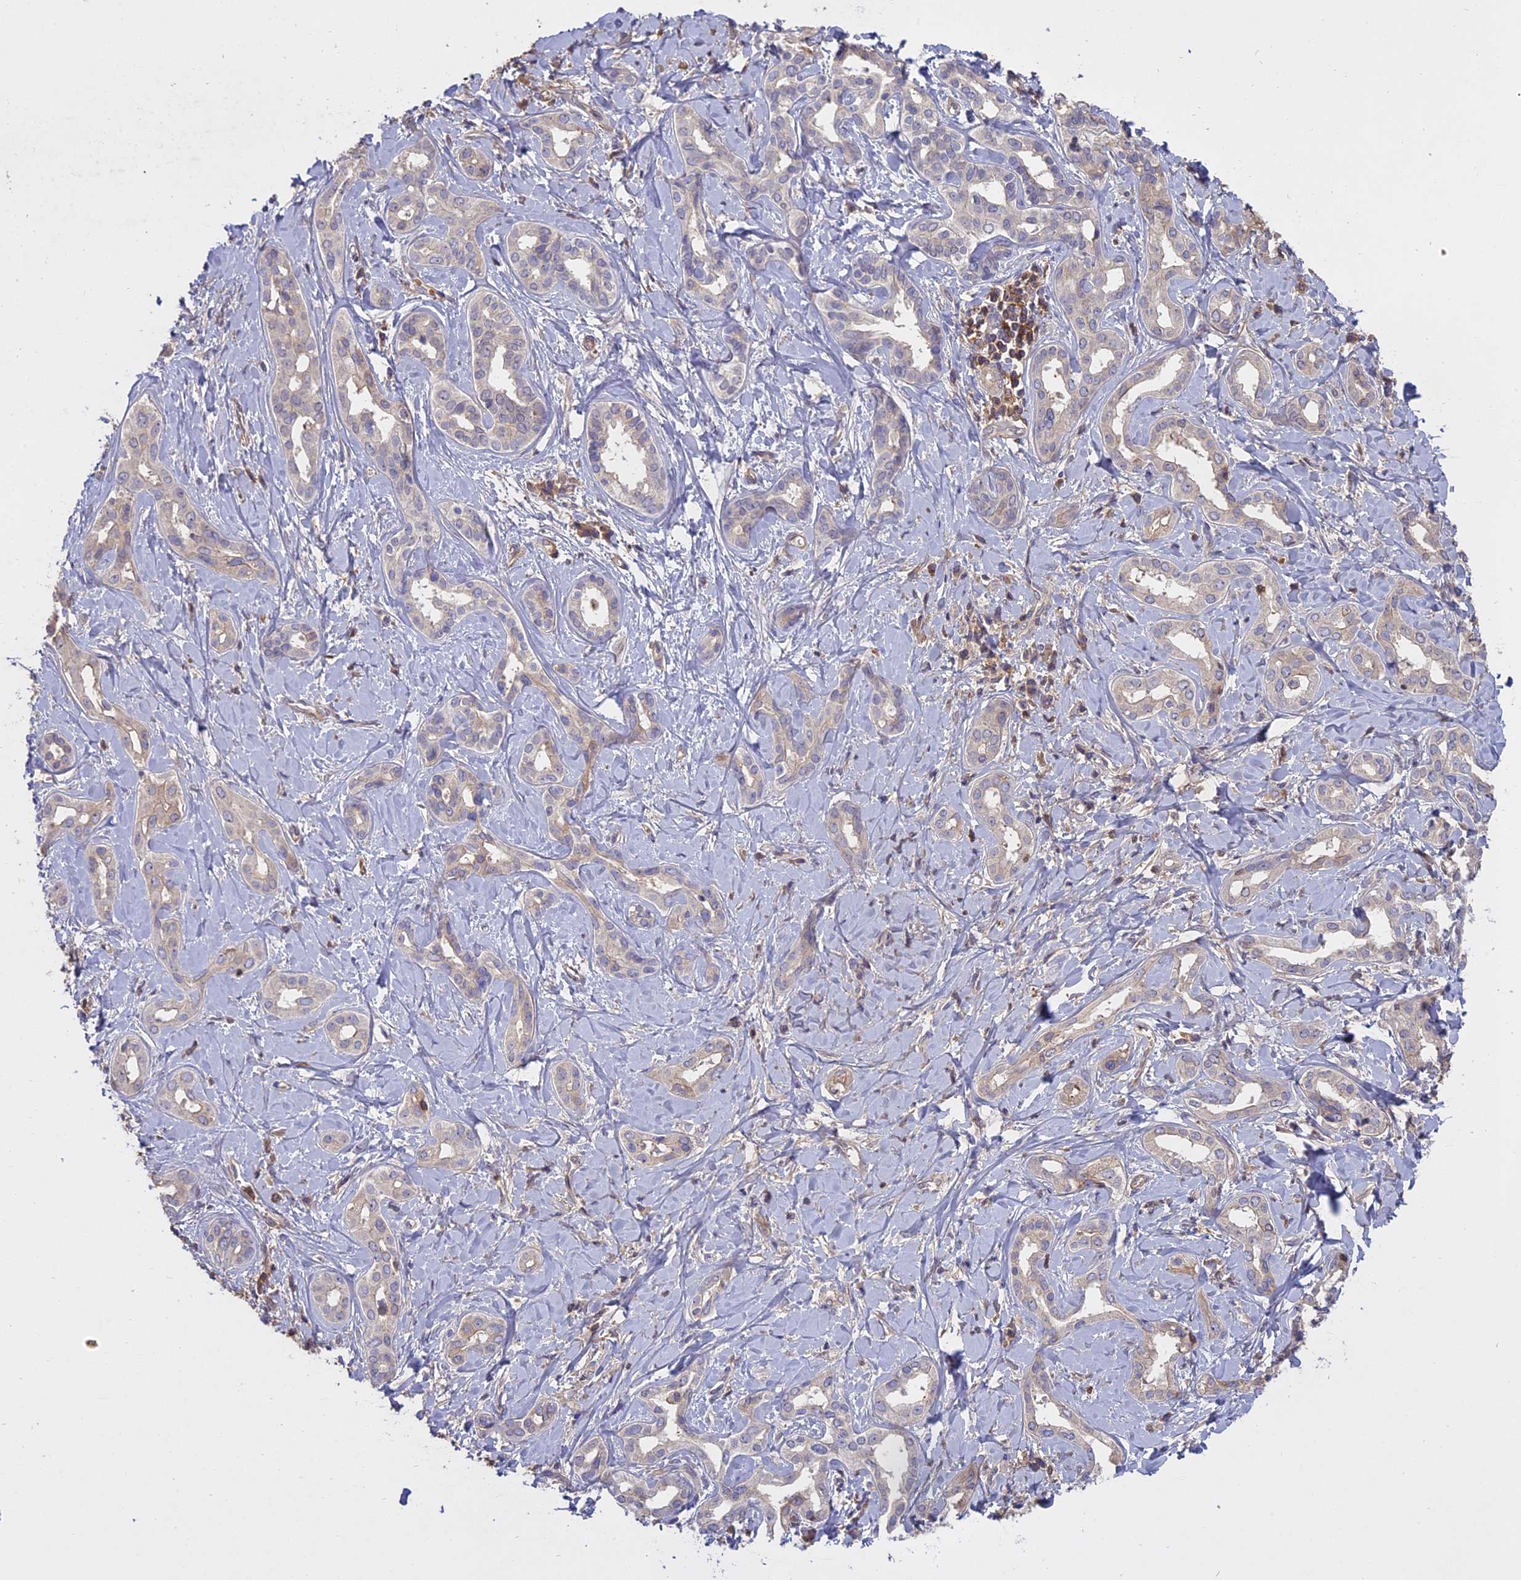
{"staining": {"intensity": "negative", "quantity": "none", "location": "none"}, "tissue": "liver cancer", "cell_type": "Tumor cells", "image_type": "cancer", "snomed": [{"axis": "morphology", "description": "Cholangiocarcinoma"}, {"axis": "topography", "description": "Liver"}], "caption": "This is an immunohistochemistry histopathology image of liver cholangiocarcinoma. There is no staining in tumor cells.", "gene": "CFAP119", "patient": {"sex": "female", "age": 77}}